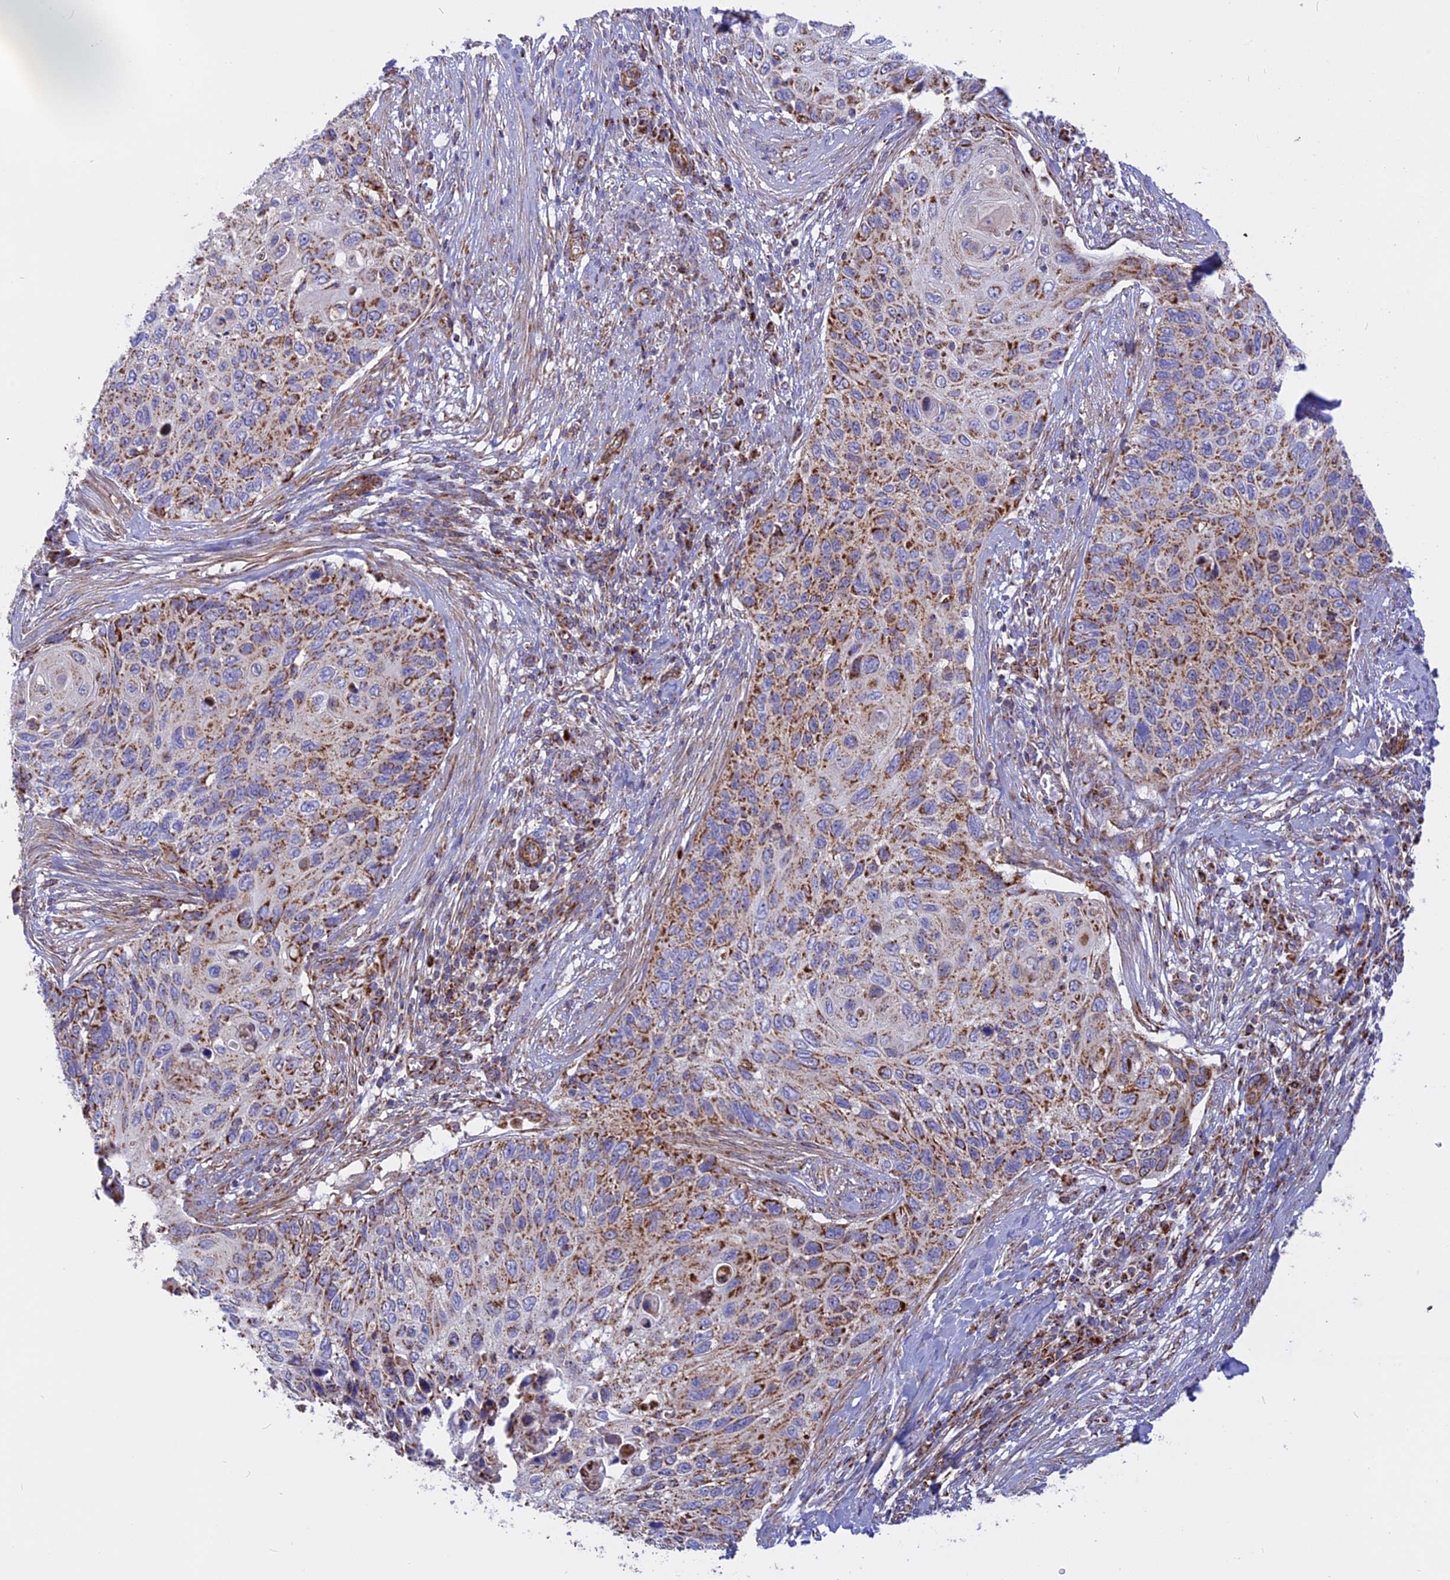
{"staining": {"intensity": "strong", "quantity": "25%-75%", "location": "cytoplasmic/membranous"}, "tissue": "cervical cancer", "cell_type": "Tumor cells", "image_type": "cancer", "snomed": [{"axis": "morphology", "description": "Squamous cell carcinoma, NOS"}, {"axis": "topography", "description": "Cervix"}], "caption": "Brown immunohistochemical staining in human cervical cancer reveals strong cytoplasmic/membranous staining in about 25%-75% of tumor cells.", "gene": "UQCRB", "patient": {"sex": "female", "age": 70}}